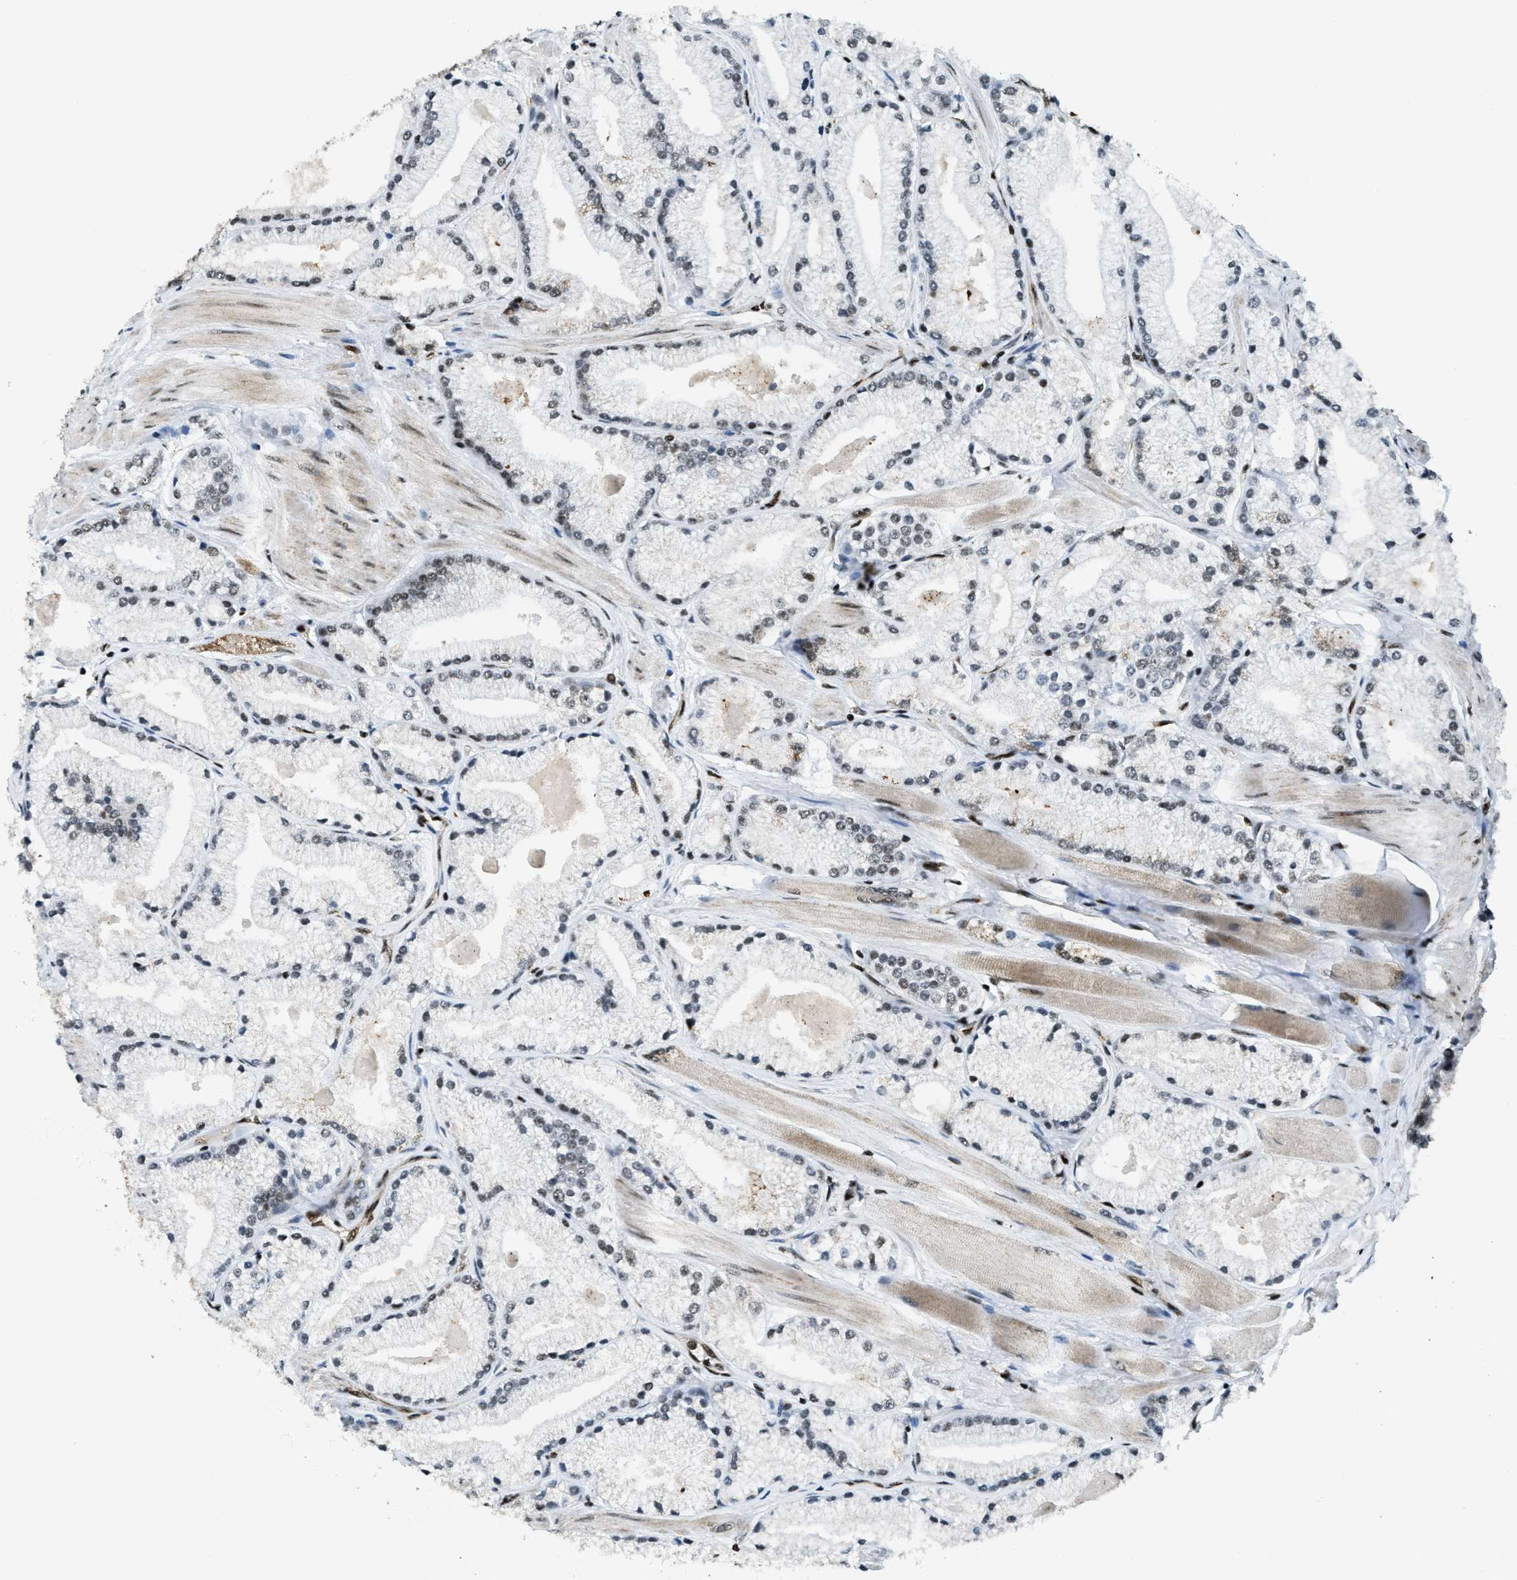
{"staining": {"intensity": "moderate", "quantity": "25%-75%", "location": "nuclear"}, "tissue": "prostate cancer", "cell_type": "Tumor cells", "image_type": "cancer", "snomed": [{"axis": "morphology", "description": "Adenocarcinoma, High grade"}, {"axis": "topography", "description": "Prostate"}], "caption": "Prostate adenocarcinoma (high-grade) stained with IHC exhibits moderate nuclear expression in approximately 25%-75% of tumor cells. Nuclei are stained in blue.", "gene": "GABPB1", "patient": {"sex": "male", "age": 50}}